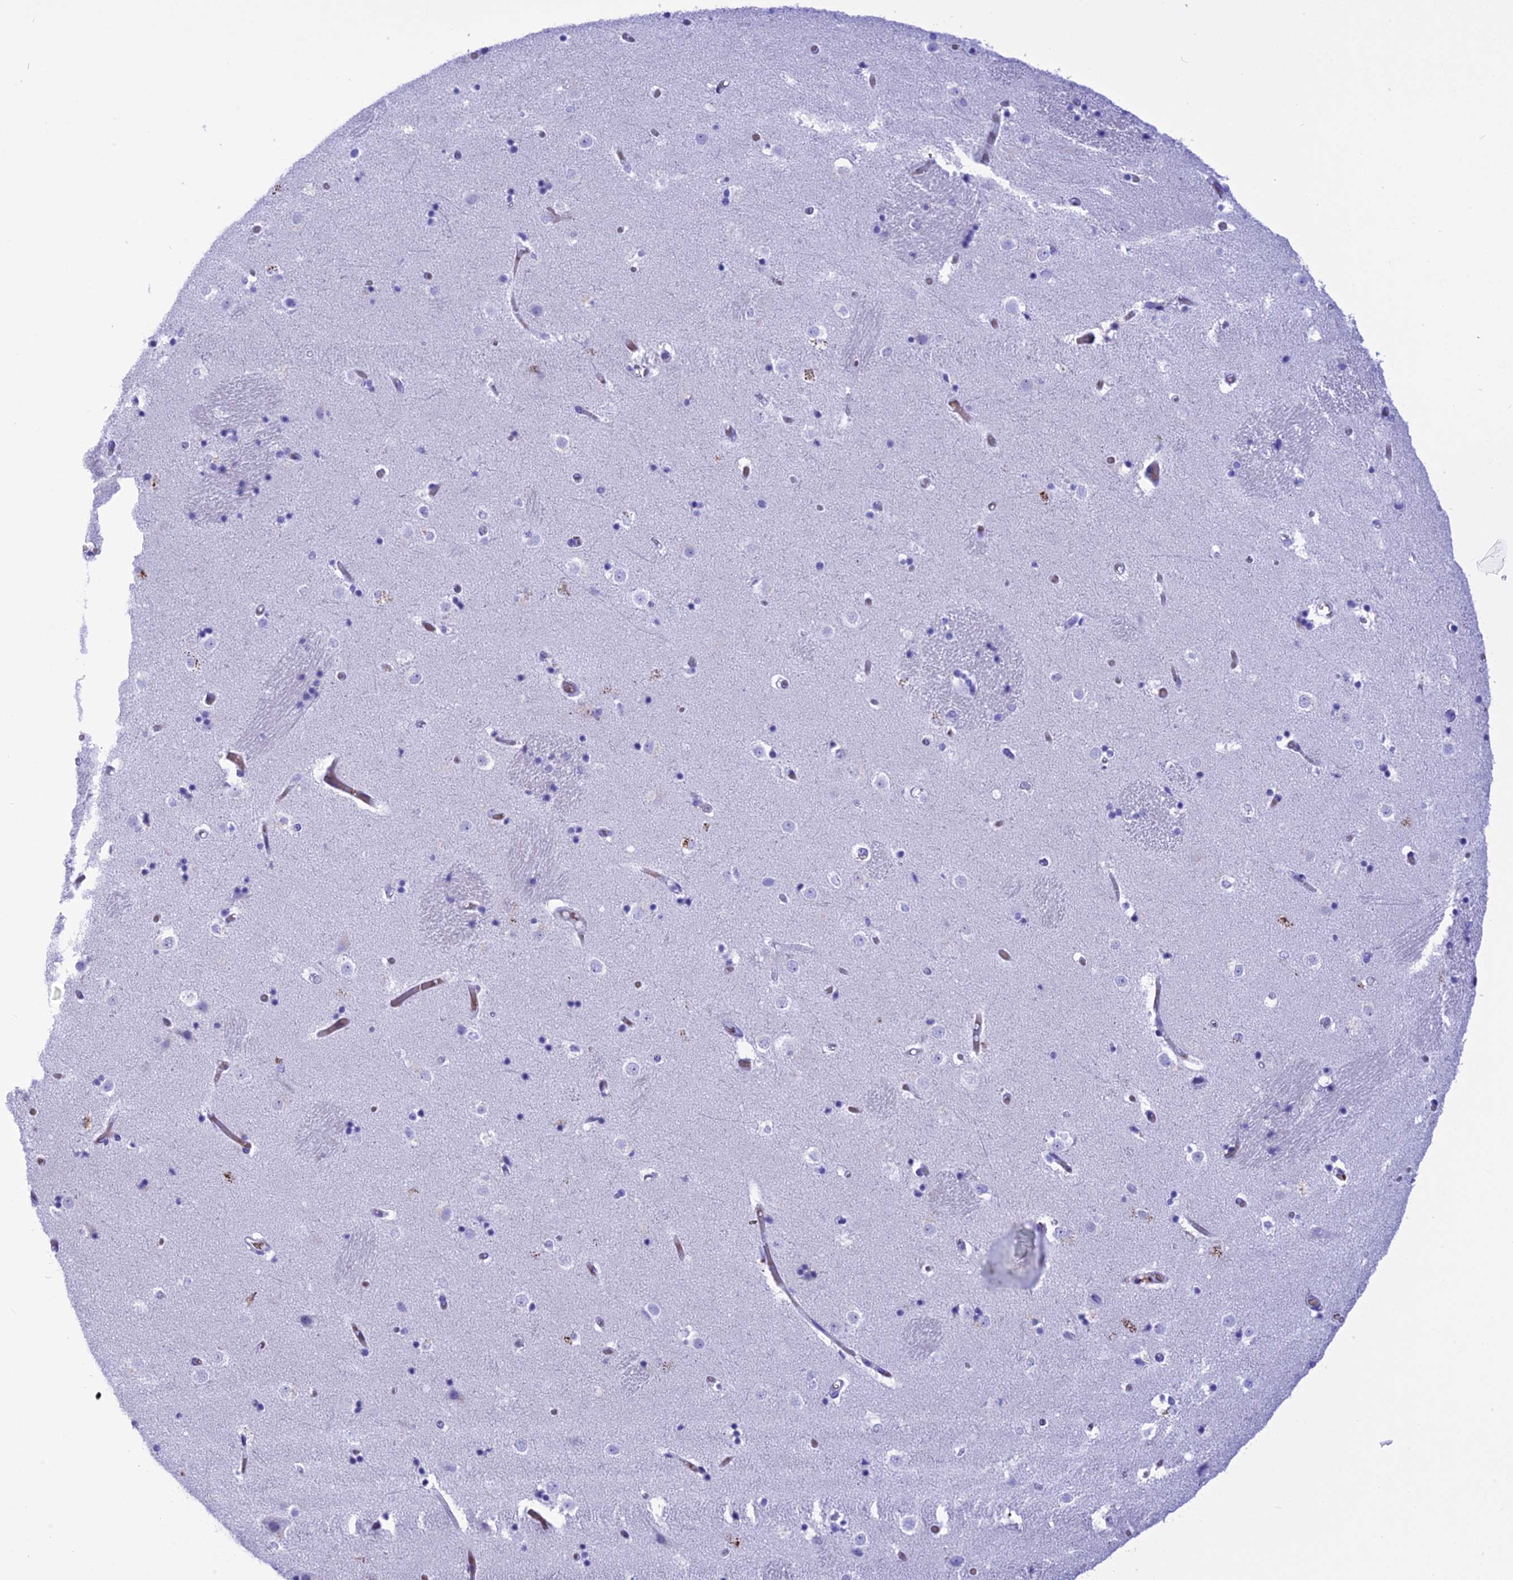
{"staining": {"intensity": "negative", "quantity": "none", "location": "none"}, "tissue": "caudate", "cell_type": "Glial cells", "image_type": "normal", "snomed": [{"axis": "morphology", "description": "Normal tissue, NOS"}, {"axis": "topography", "description": "Lateral ventricle wall"}], "caption": "The photomicrograph displays no staining of glial cells in benign caudate.", "gene": "GLYATL1B", "patient": {"sex": "female", "age": 52}}